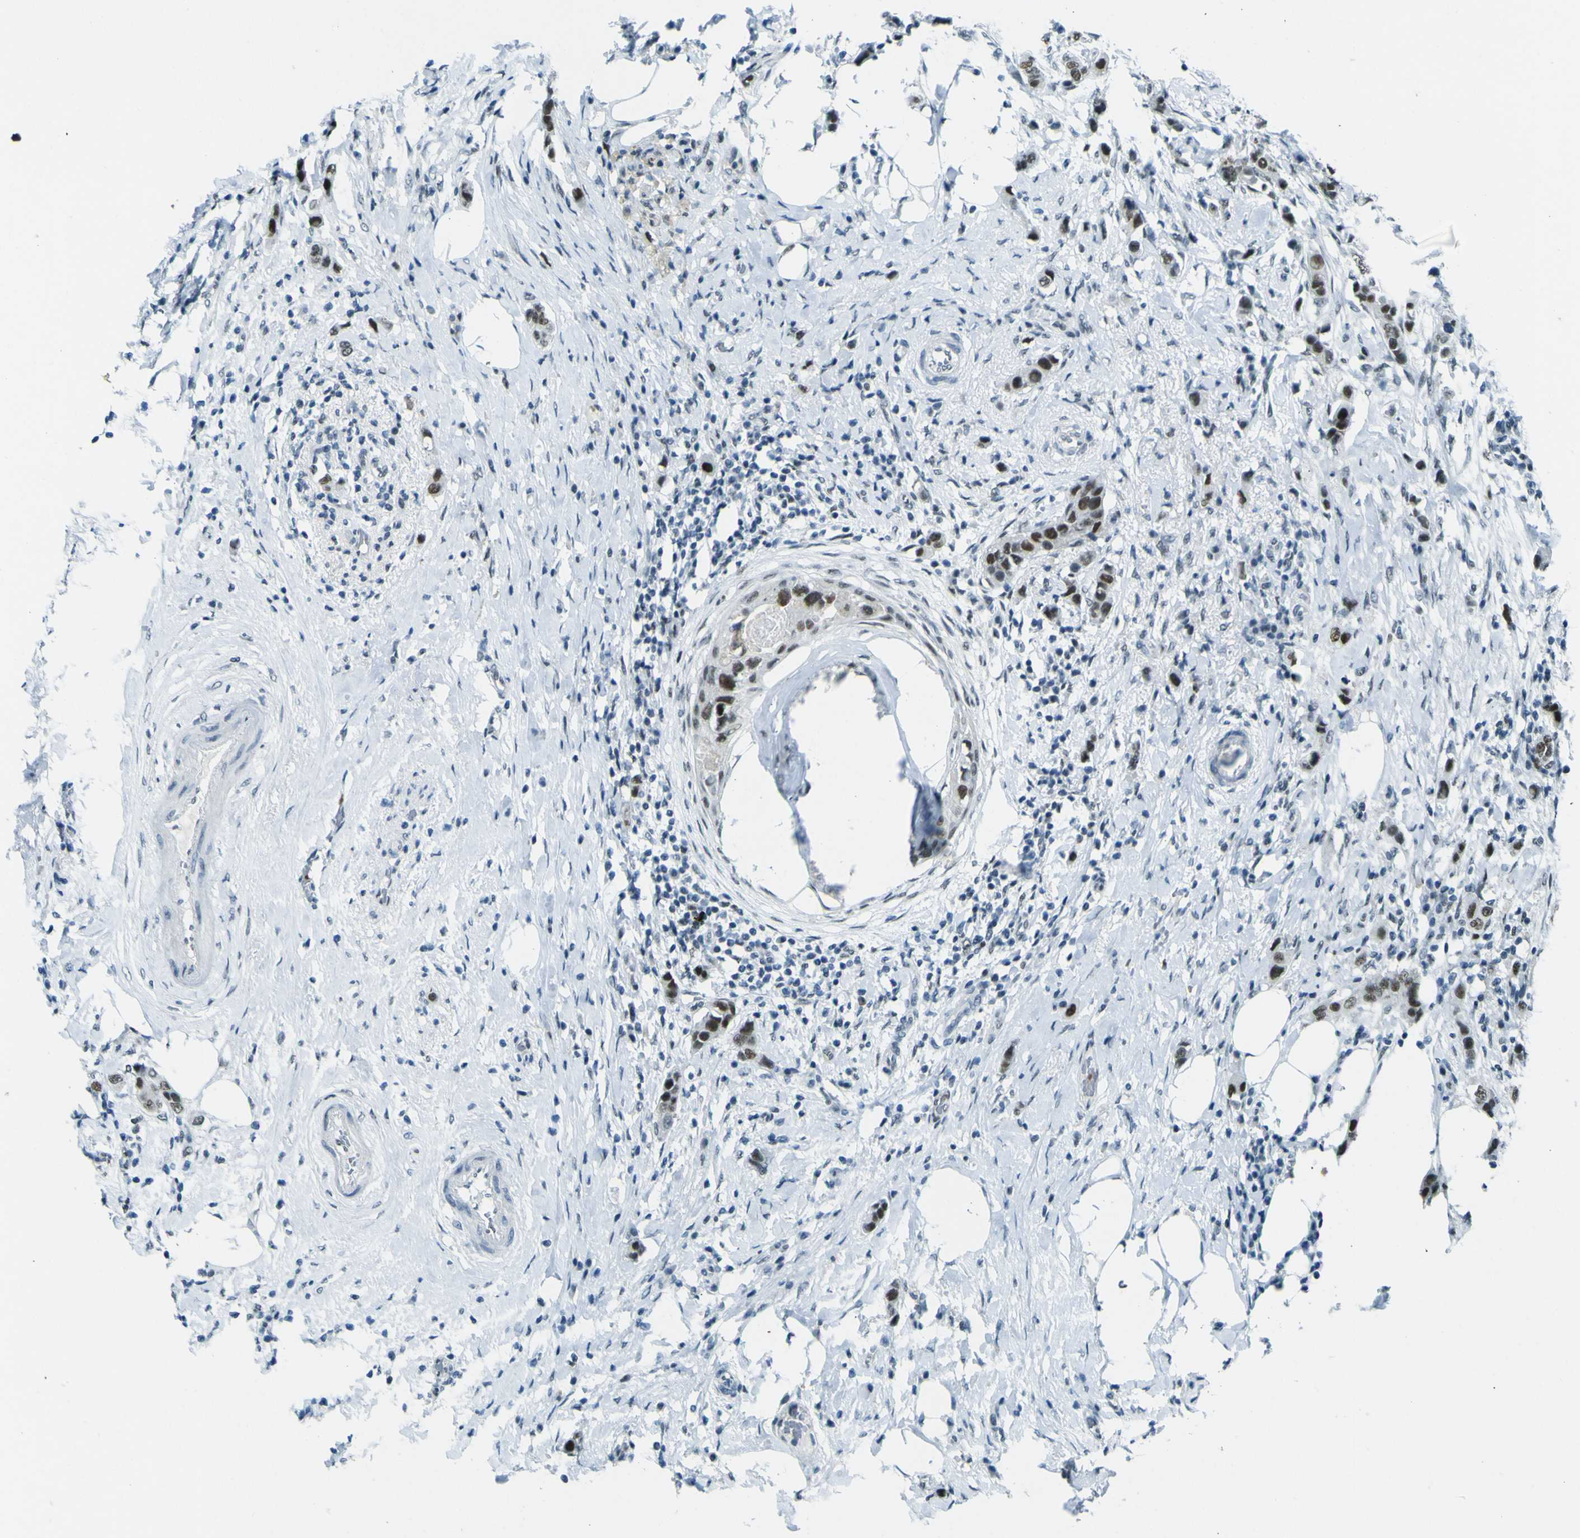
{"staining": {"intensity": "moderate", "quantity": ">75%", "location": "nuclear"}, "tissue": "breast cancer", "cell_type": "Tumor cells", "image_type": "cancer", "snomed": [{"axis": "morphology", "description": "Normal tissue, NOS"}, {"axis": "morphology", "description": "Duct carcinoma"}, {"axis": "topography", "description": "Breast"}], "caption": "Approximately >75% of tumor cells in human breast invasive ductal carcinoma demonstrate moderate nuclear protein staining as visualized by brown immunohistochemical staining.", "gene": "CEBPG", "patient": {"sex": "female", "age": 50}}